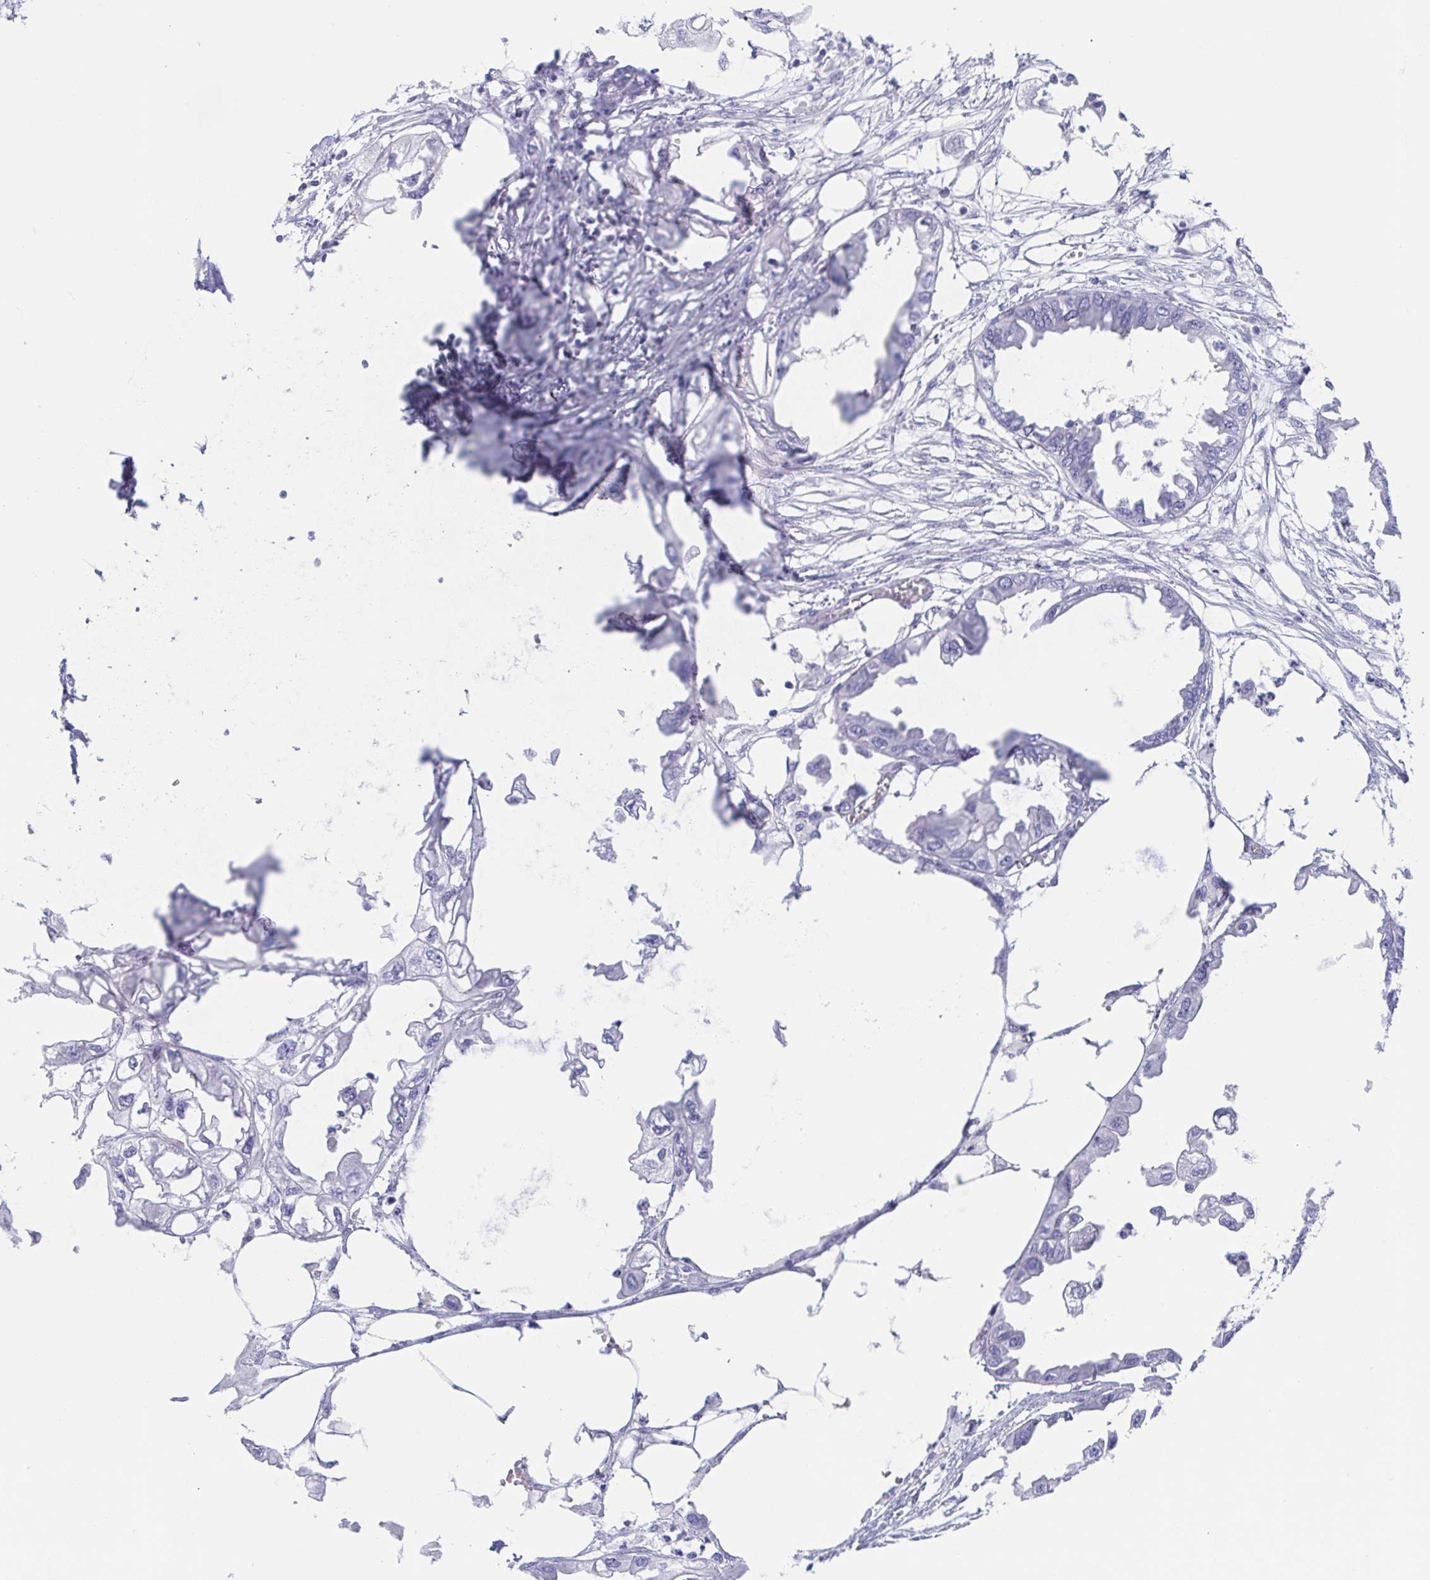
{"staining": {"intensity": "negative", "quantity": "none", "location": "none"}, "tissue": "endometrial cancer", "cell_type": "Tumor cells", "image_type": "cancer", "snomed": [{"axis": "morphology", "description": "Adenocarcinoma, NOS"}, {"axis": "morphology", "description": "Adenocarcinoma, metastatic, NOS"}, {"axis": "topography", "description": "Adipose tissue"}, {"axis": "topography", "description": "Endometrium"}], "caption": "This is an immunohistochemistry image of adenocarcinoma (endometrial). There is no expression in tumor cells.", "gene": "GKN1", "patient": {"sex": "female", "age": 67}}